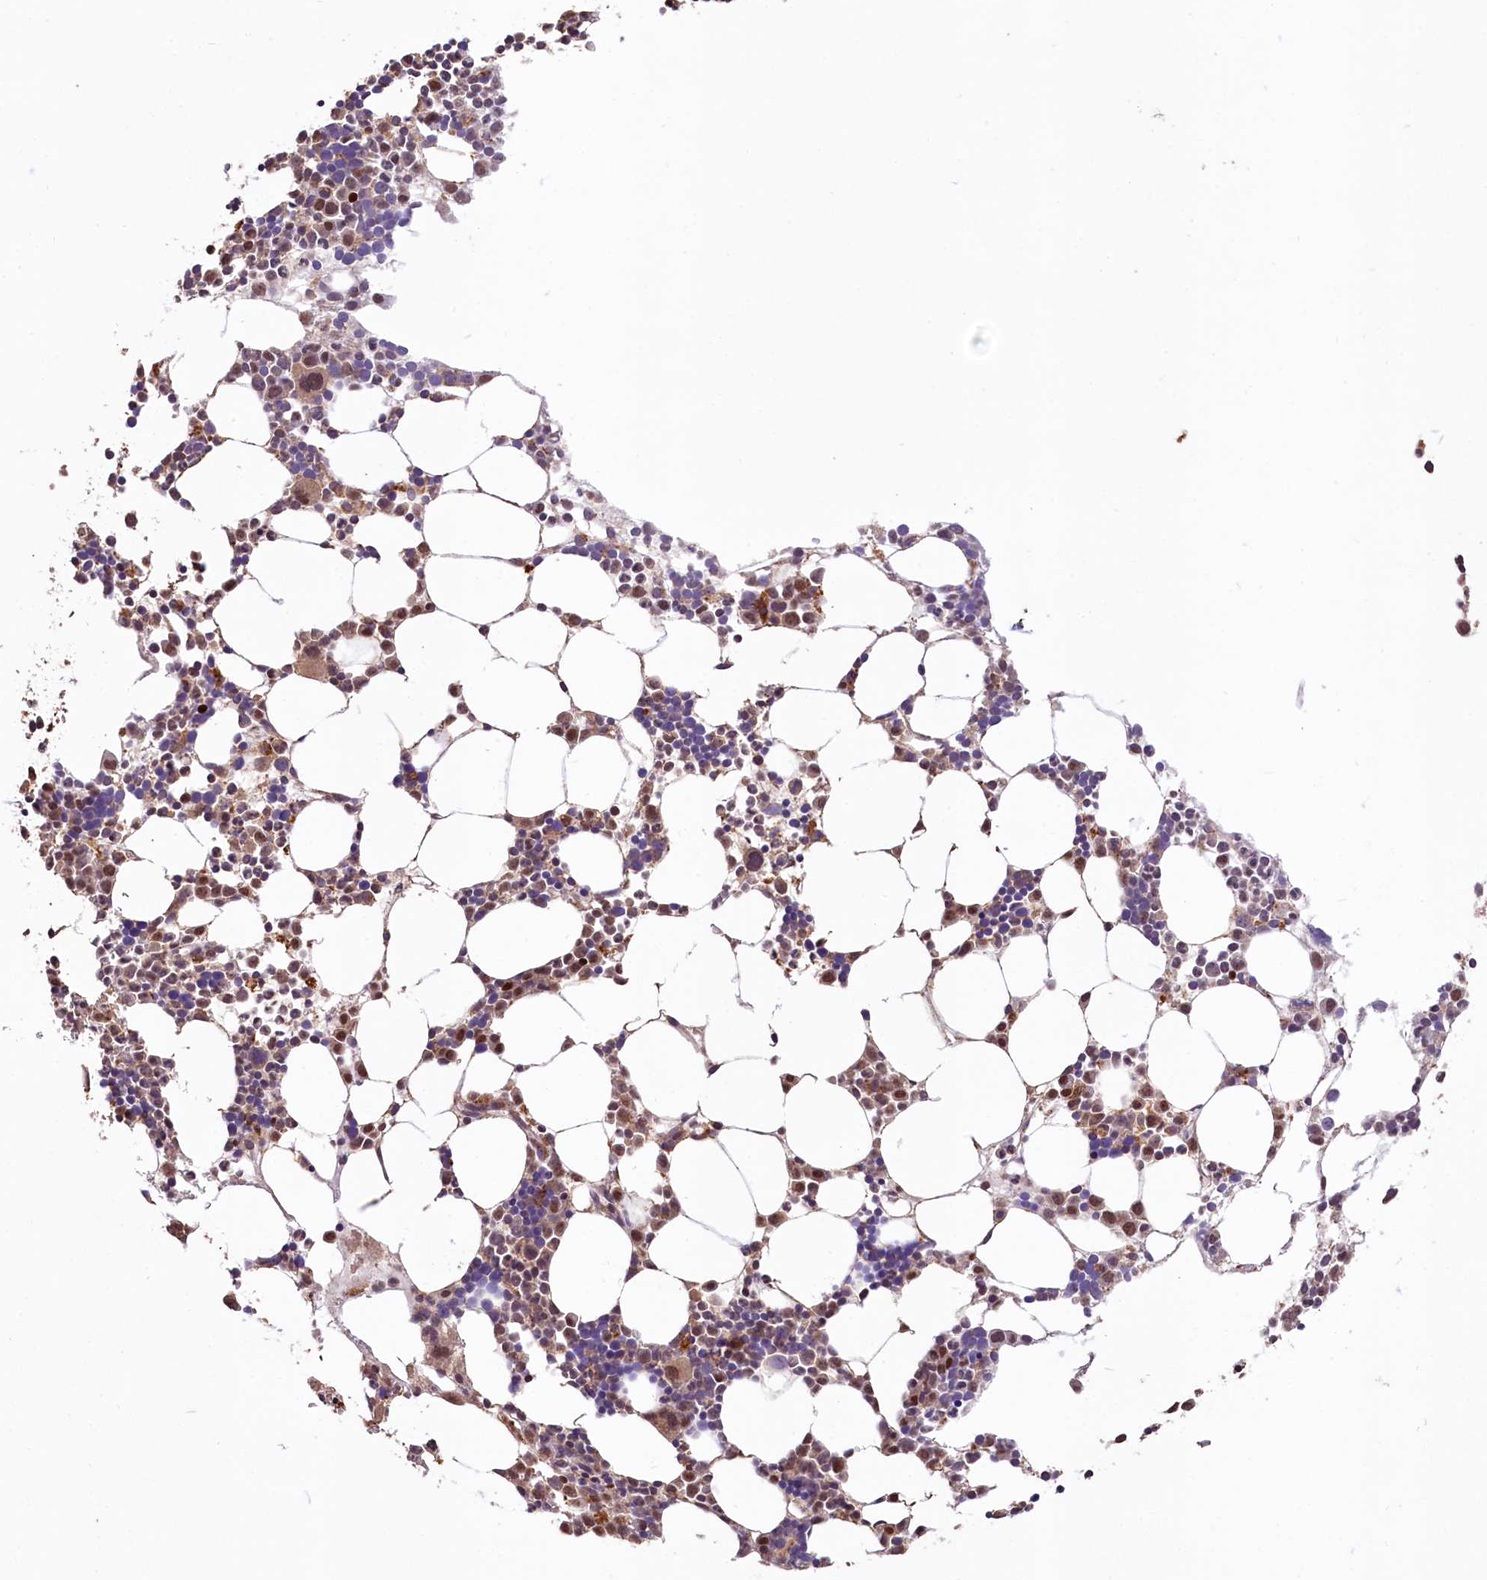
{"staining": {"intensity": "moderate", "quantity": "25%-75%", "location": "nuclear"}, "tissue": "bone marrow", "cell_type": "Hematopoietic cells", "image_type": "normal", "snomed": [{"axis": "morphology", "description": "Normal tissue, NOS"}, {"axis": "topography", "description": "Bone marrow"}], "caption": "Immunohistochemical staining of benign human bone marrow exhibits medium levels of moderate nuclear positivity in approximately 25%-75% of hematopoietic cells. (DAB (3,3'-diaminobenzidine) = brown stain, brightfield microscopy at high magnification).", "gene": "RRP8", "patient": {"sex": "female", "age": 89}}